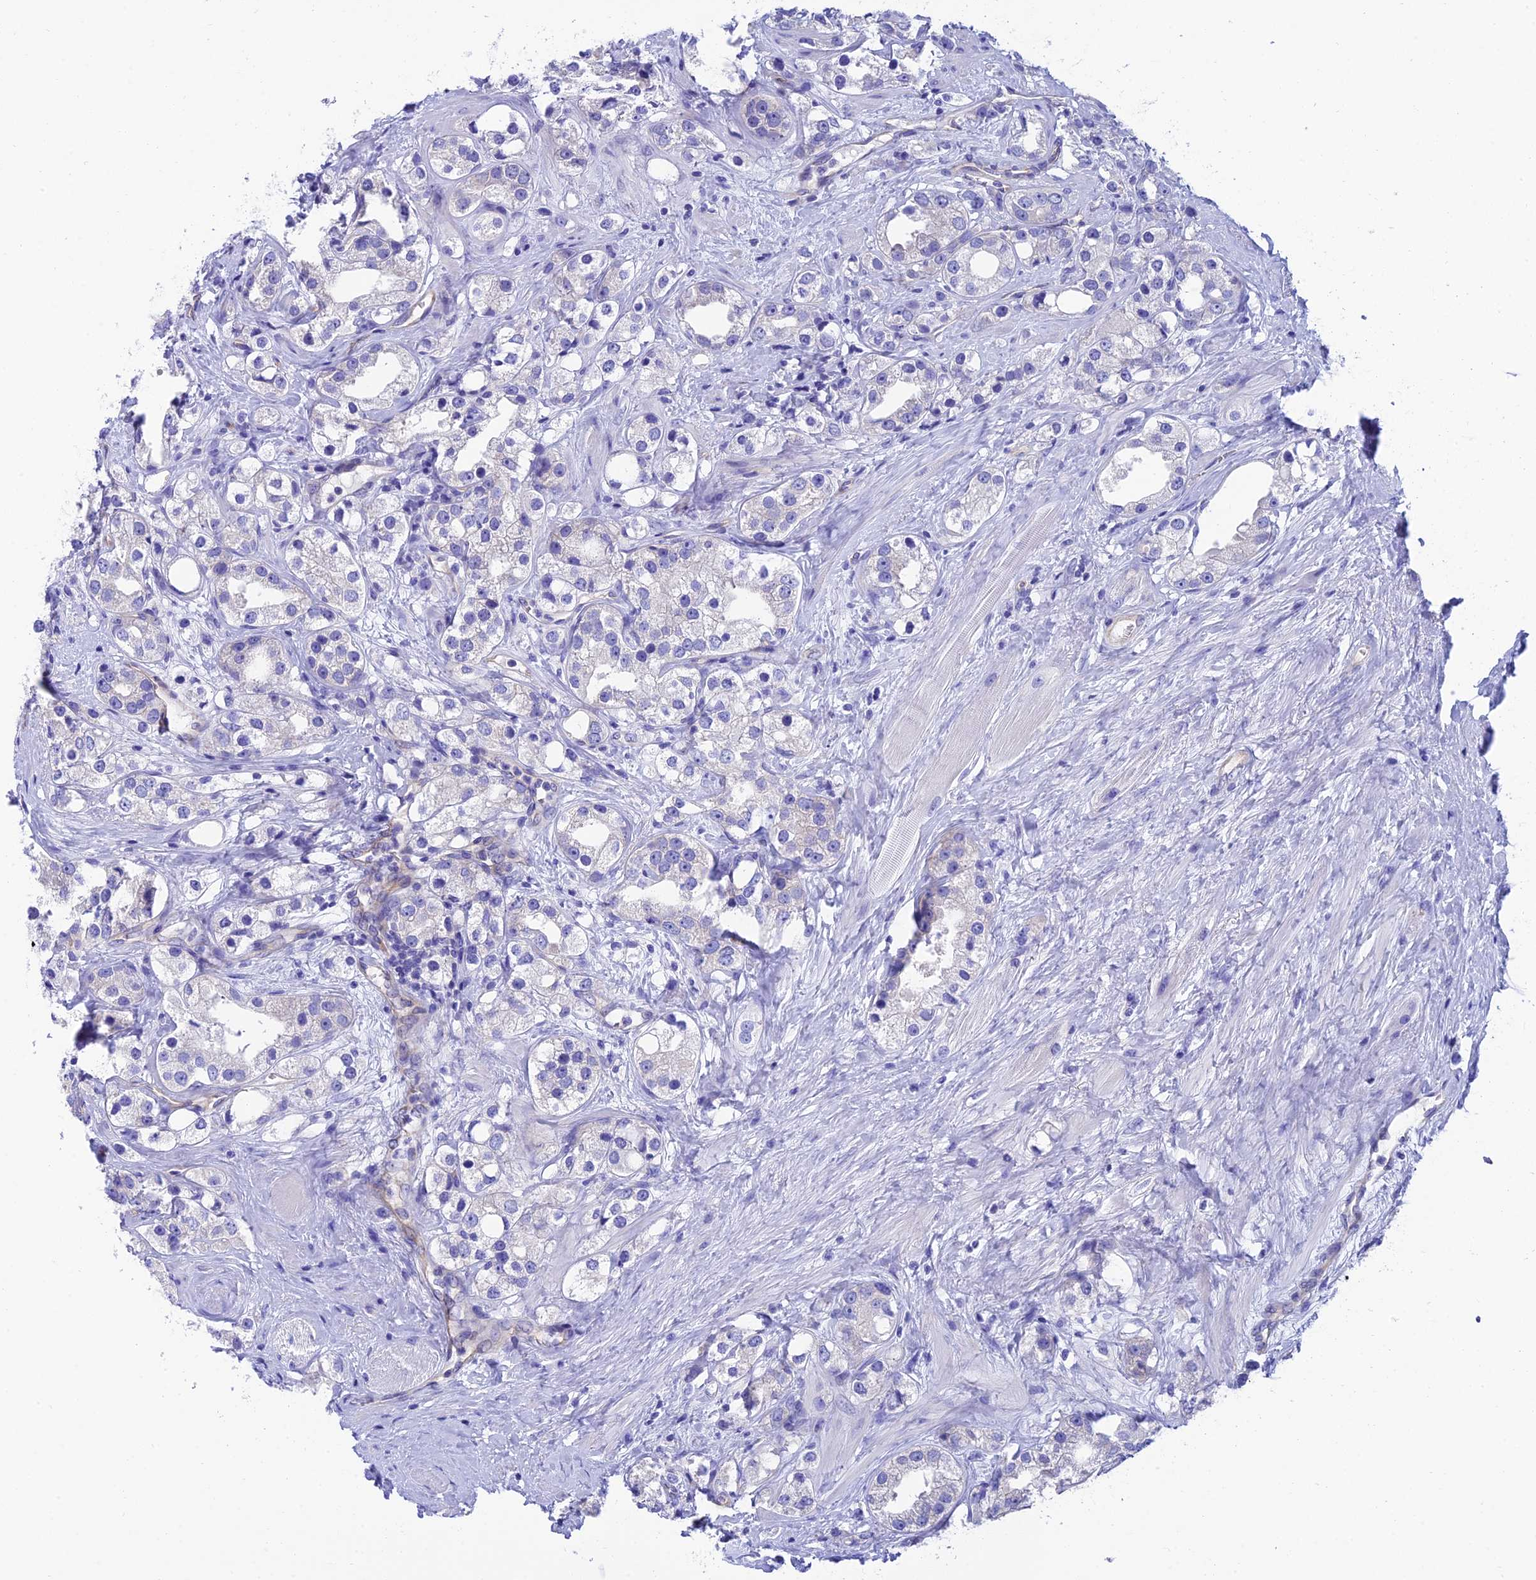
{"staining": {"intensity": "negative", "quantity": "none", "location": "none"}, "tissue": "prostate cancer", "cell_type": "Tumor cells", "image_type": "cancer", "snomed": [{"axis": "morphology", "description": "Adenocarcinoma, NOS"}, {"axis": "topography", "description": "Prostate"}], "caption": "The immunohistochemistry (IHC) histopathology image has no significant staining in tumor cells of prostate adenocarcinoma tissue. (Brightfield microscopy of DAB immunohistochemistry (IHC) at high magnification).", "gene": "PPFIA3", "patient": {"sex": "male", "age": 79}}